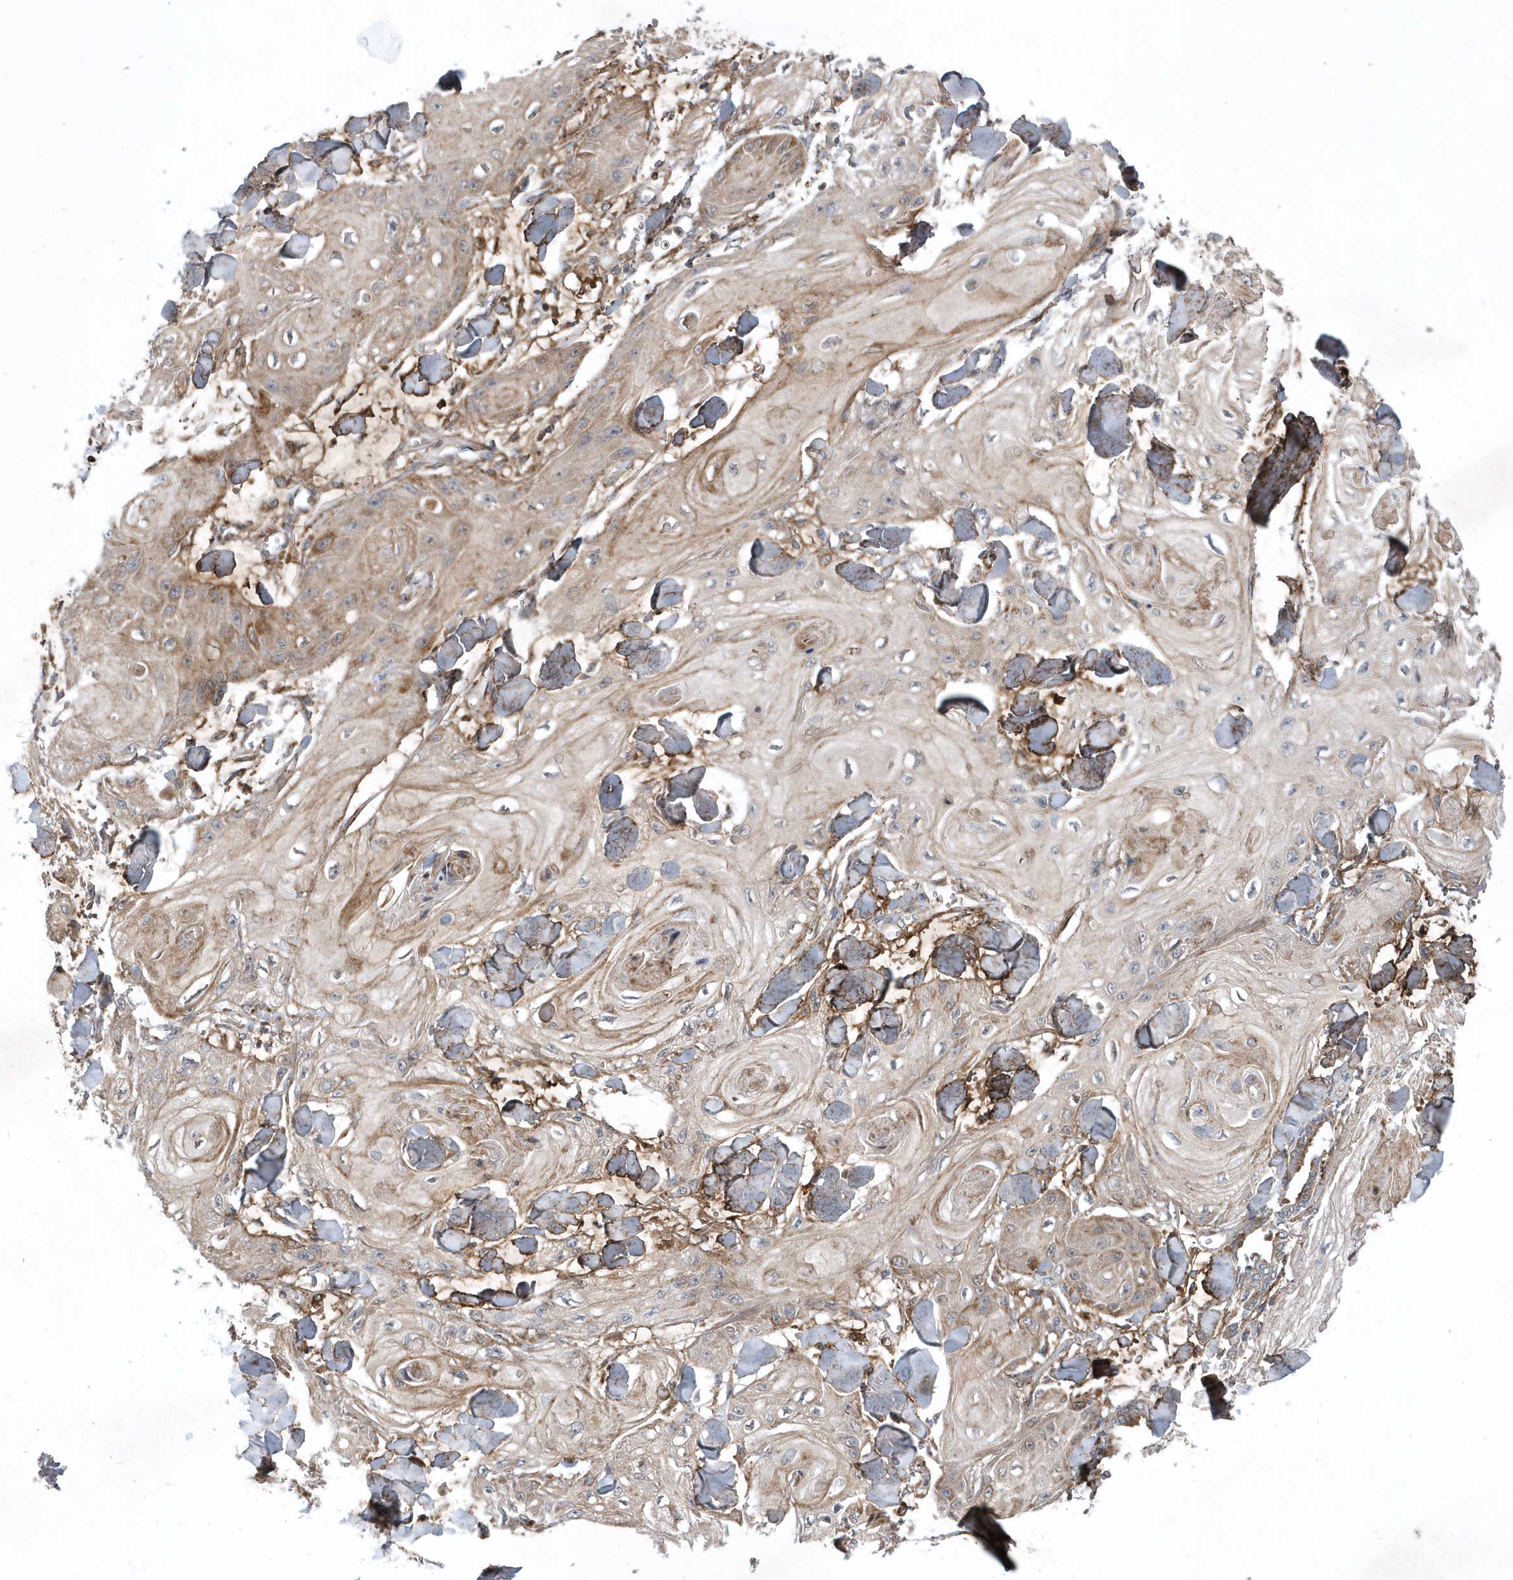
{"staining": {"intensity": "weak", "quantity": "25%-75%", "location": "cytoplasmic/membranous"}, "tissue": "skin cancer", "cell_type": "Tumor cells", "image_type": "cancer", "snomed": [{"axis": "morphology", "description": "Squamous cell carcinoma, NOS"}, {"axis": "topography", "description": "Skin"}], "caption": "Skin cancer (squamous cell carcinoma) was stained to show a protein in brown. There is low levels of weak cytoplasmic/membranous expression in approximately 25%-75% of tumor cells.", "gene": "HMGCS1", "patient": {"sex": "male", "age": 74}}